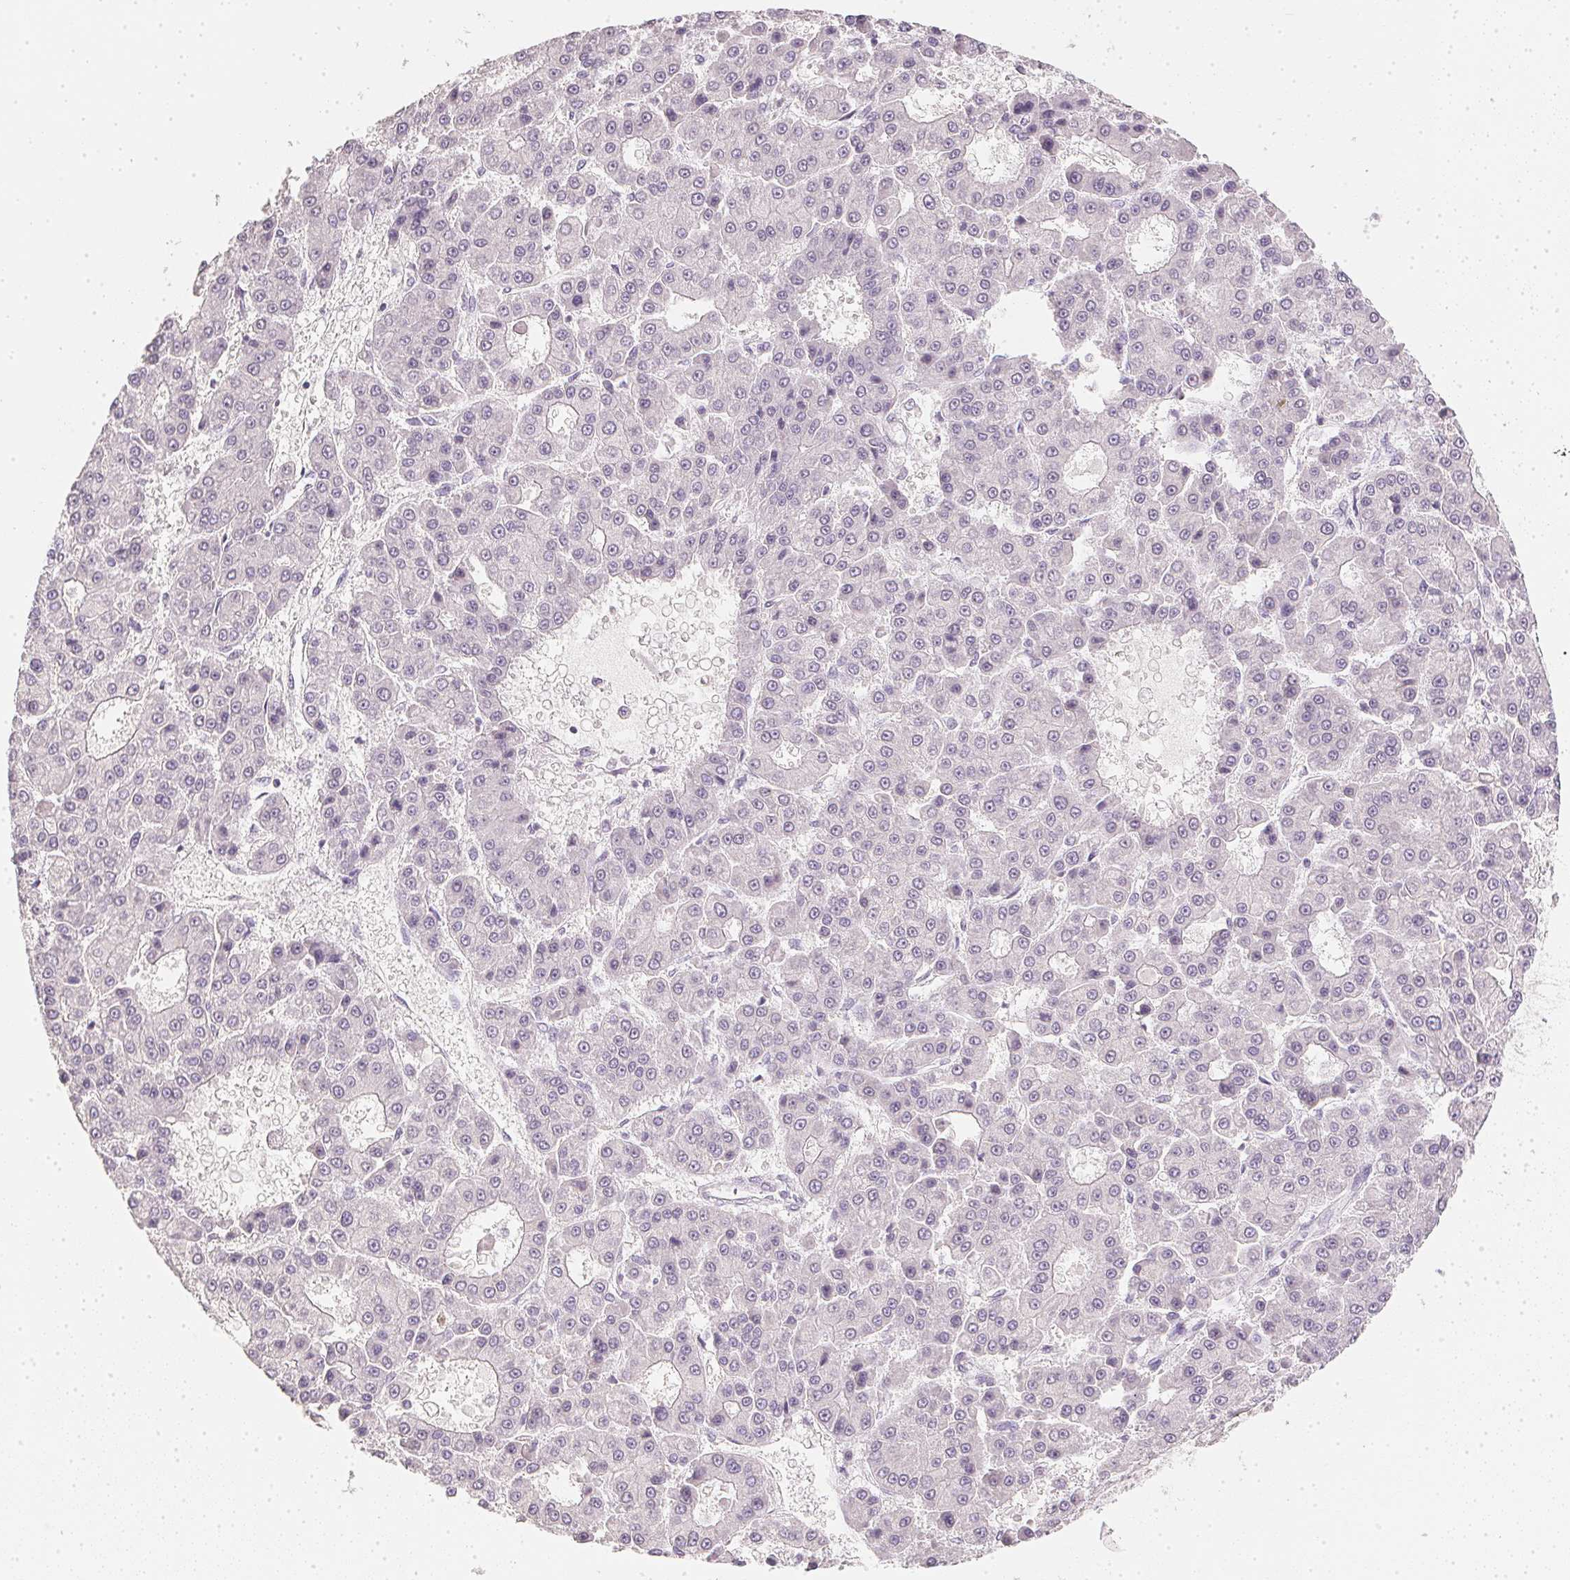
{"staining": {"intensity": "negative", "quantity": "none", "location": "none"}, "tissue": "liver cancer", "cell_type": "Tumor cells", "image_type": "cancer", "snomed": [{"axis": "morphology", "description": "Carcinoma, Hepatocellular, NOS"}, {"axis": "topography", "description": "Liver"}], "caption": "Immunohistochemical staining of liver hepatocellular carcinoma reveals no significant positivity in tumor cells.", "gene": "PPY", "patient": {"sex": "male", "age": 70}}